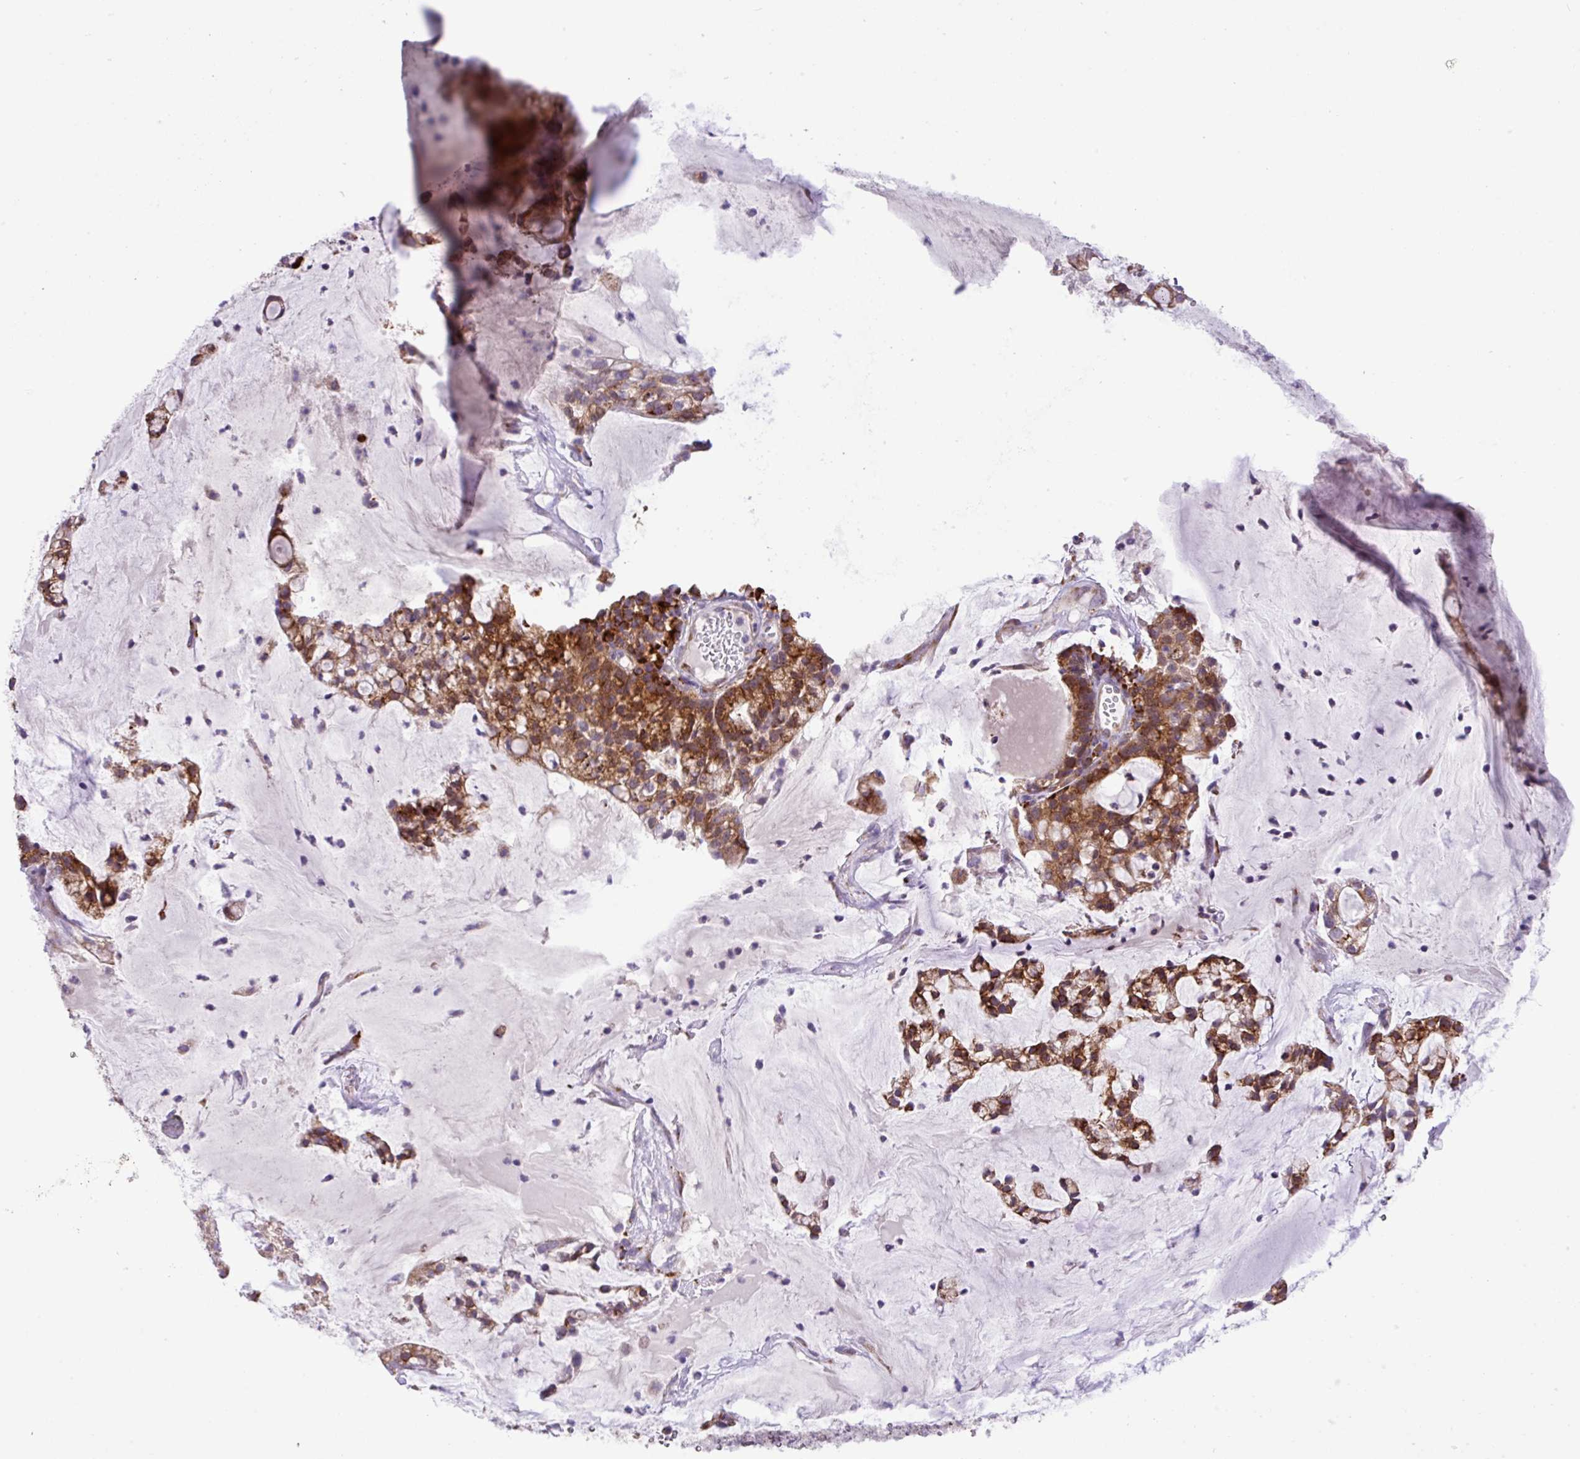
{"staining": {"intensity": "strong", "quantity": ">75%", "location": "cytoplasmic/membranous"}, "tissue": "cervical cancer", "cell_type": "Tumor cells", "image_type": "cancer", "snomed": [{"axis": "morphology", "description": "Adenocarcinoma, NOS"}, {"axis": "topography", "description": "Cervix"}], "caption": "The immunohistochemical stain labels strong cytoplasmic/membranous staining in tumor cells of cervical adenocarcinoma tissue.", "gene": "RGS21", "patient": {"sex": "female", "age": 41}}